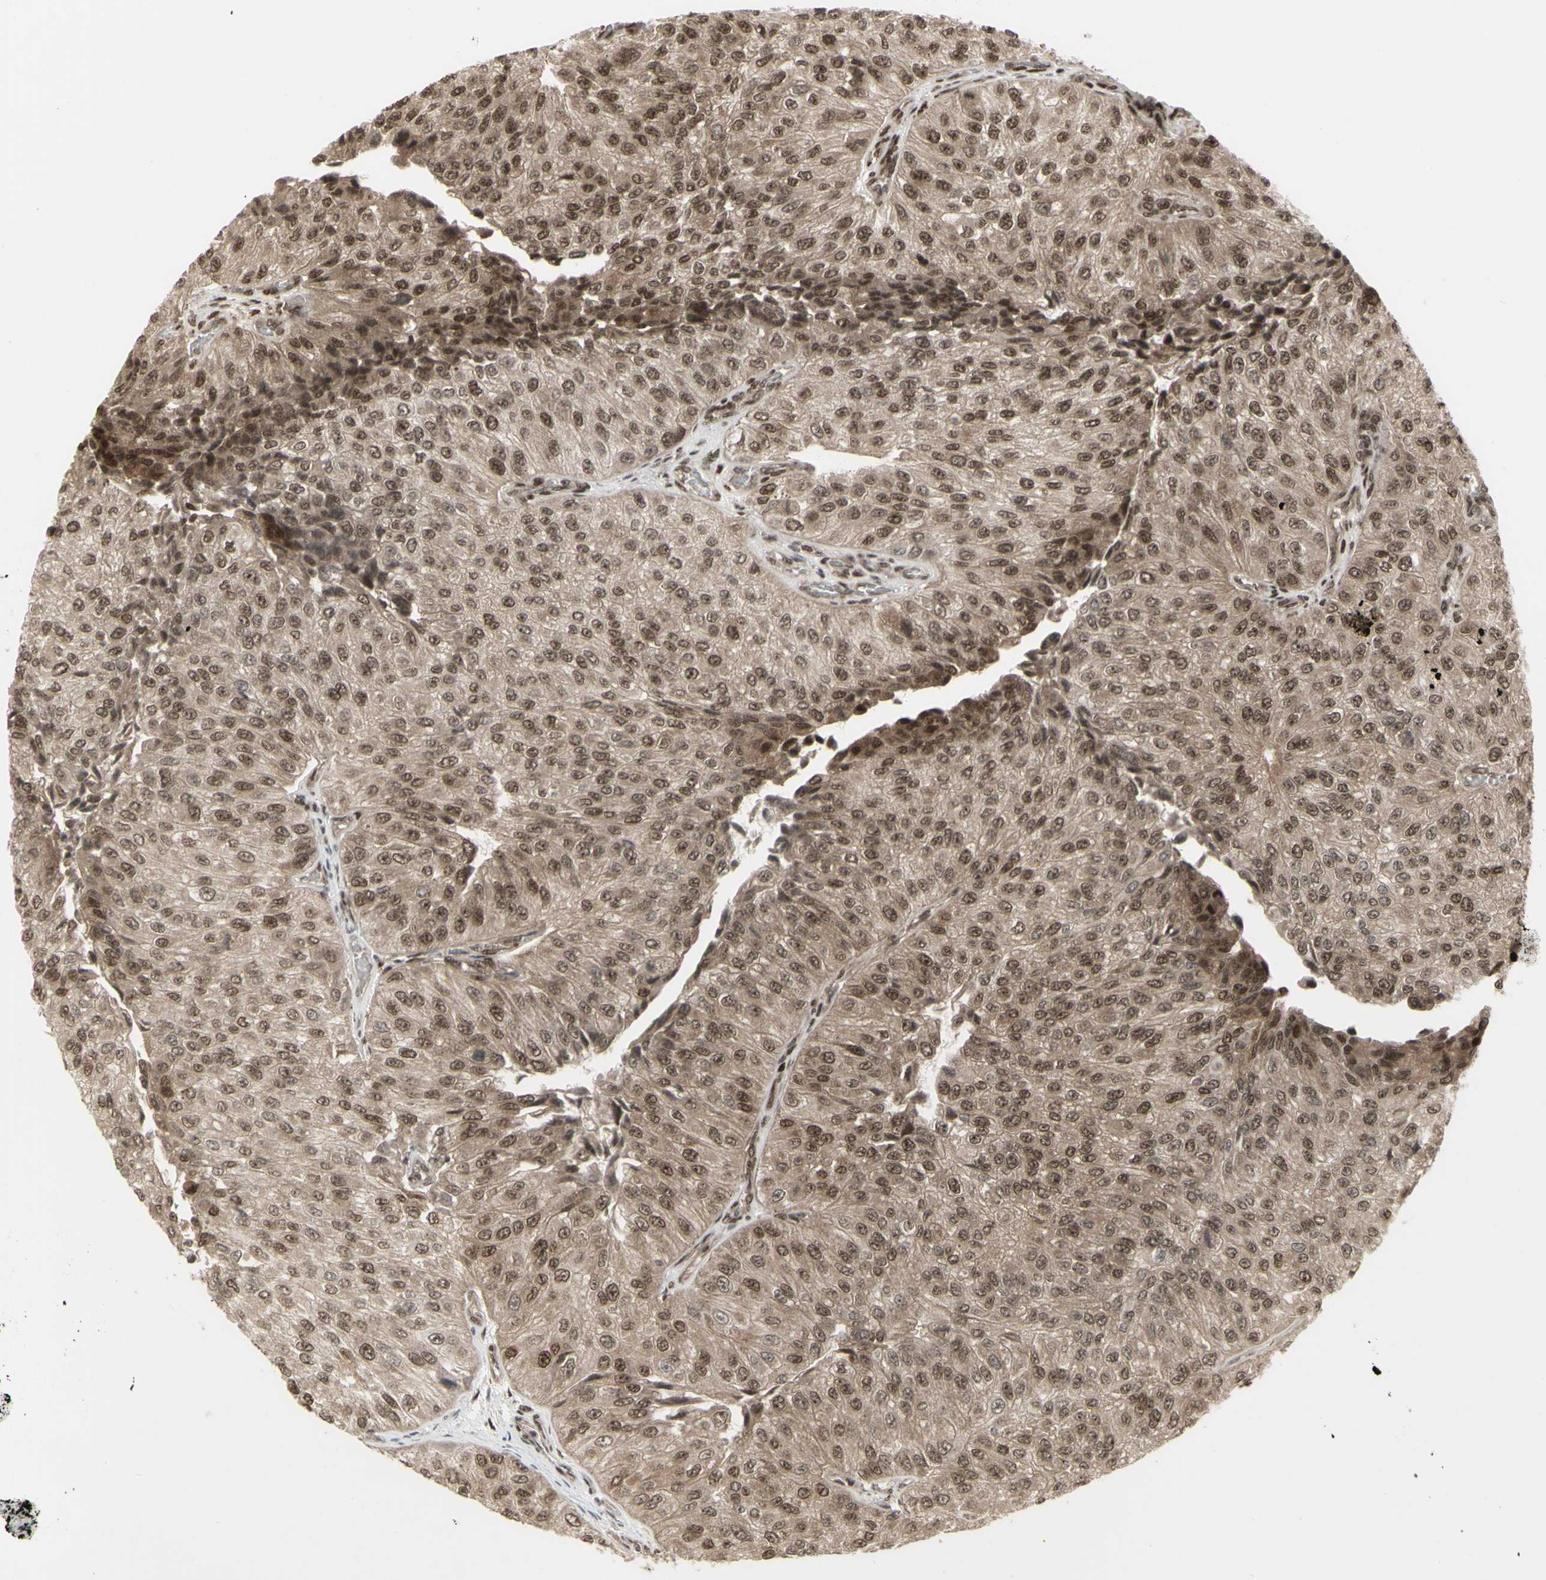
{"staining": {"intensity": "moderate", "quantity": ">75%", "location": "cytoplasmic/membranous,nuclear"}, "tissue": "urothelial cancer", "cell_type": "Tumor cells", "image_type": "cancer", "snomed": [{"axis": "morphology", "description": "Urothelial carcinoma, High grade"}, {"axis": "topography", "description": "Kidney"}, {"axis": "topography", "description": "Urinary bladder"}], "caption": "IHC (DAB (3,3'-diaminobenzidine)) staining of human urothelial cancer shows moderate cytoplasmic/membranous and nuclear protein staining in approximately >75% of tumor cells.", "gene": "CBX1", "patient": {"sex": "male", "age": 77}}